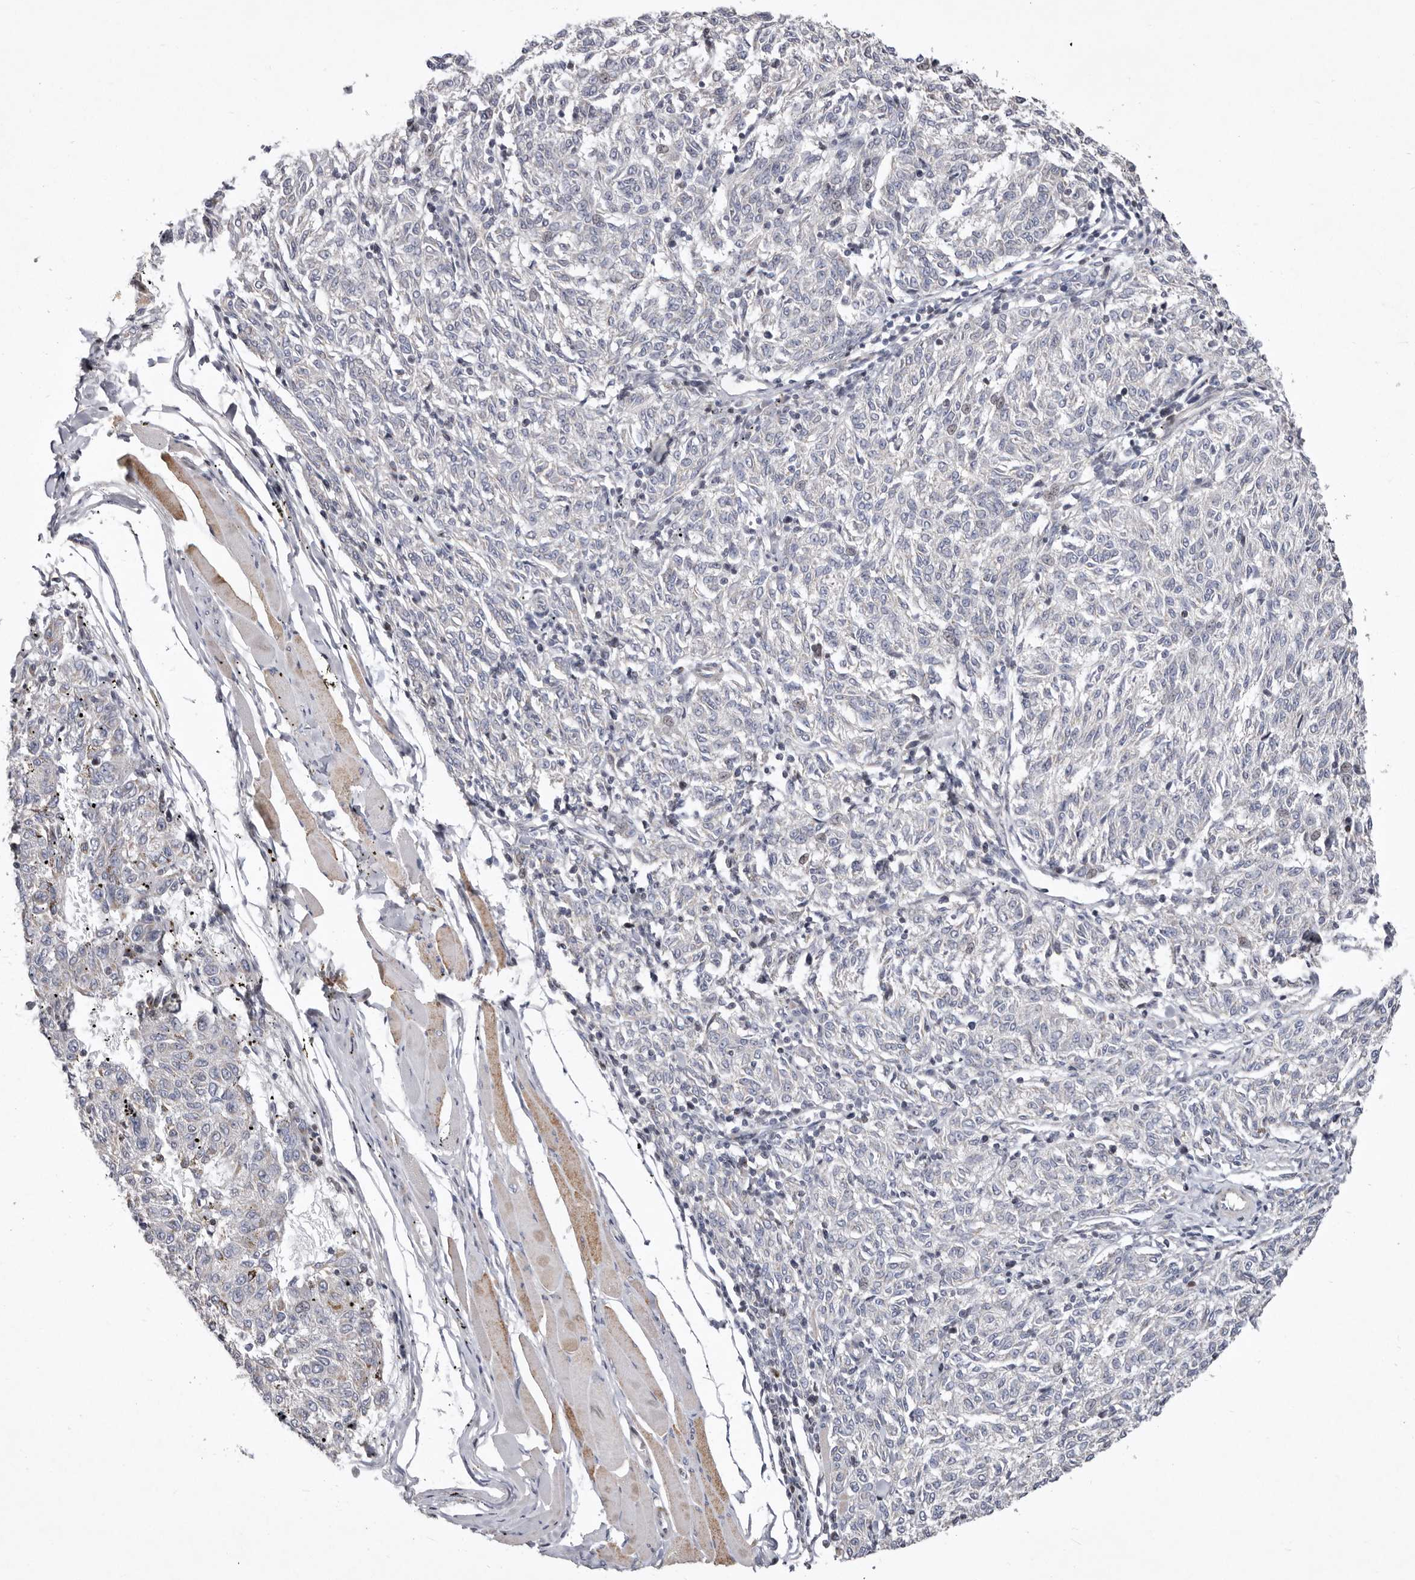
{"staining": {"intensity": "negative", "quantity": "none", "location": "none"}, "tissue": "melanoma", "cell_type": "Tumor cells", "image_type": "cancer", "snomed": [{"axis": "morphology", "description": "Malignant melanoma, NOS"}, {"axis": "topography", "description": "Skin"}], "caption": "Protein analysis of malignant melanoma shows no significant staining in tumor cells. (DAB IHC visualized using brightfield microscopy, high magnification).", "gene": "TIMM17B", "patient": {"sex": "female", "age": 72}}